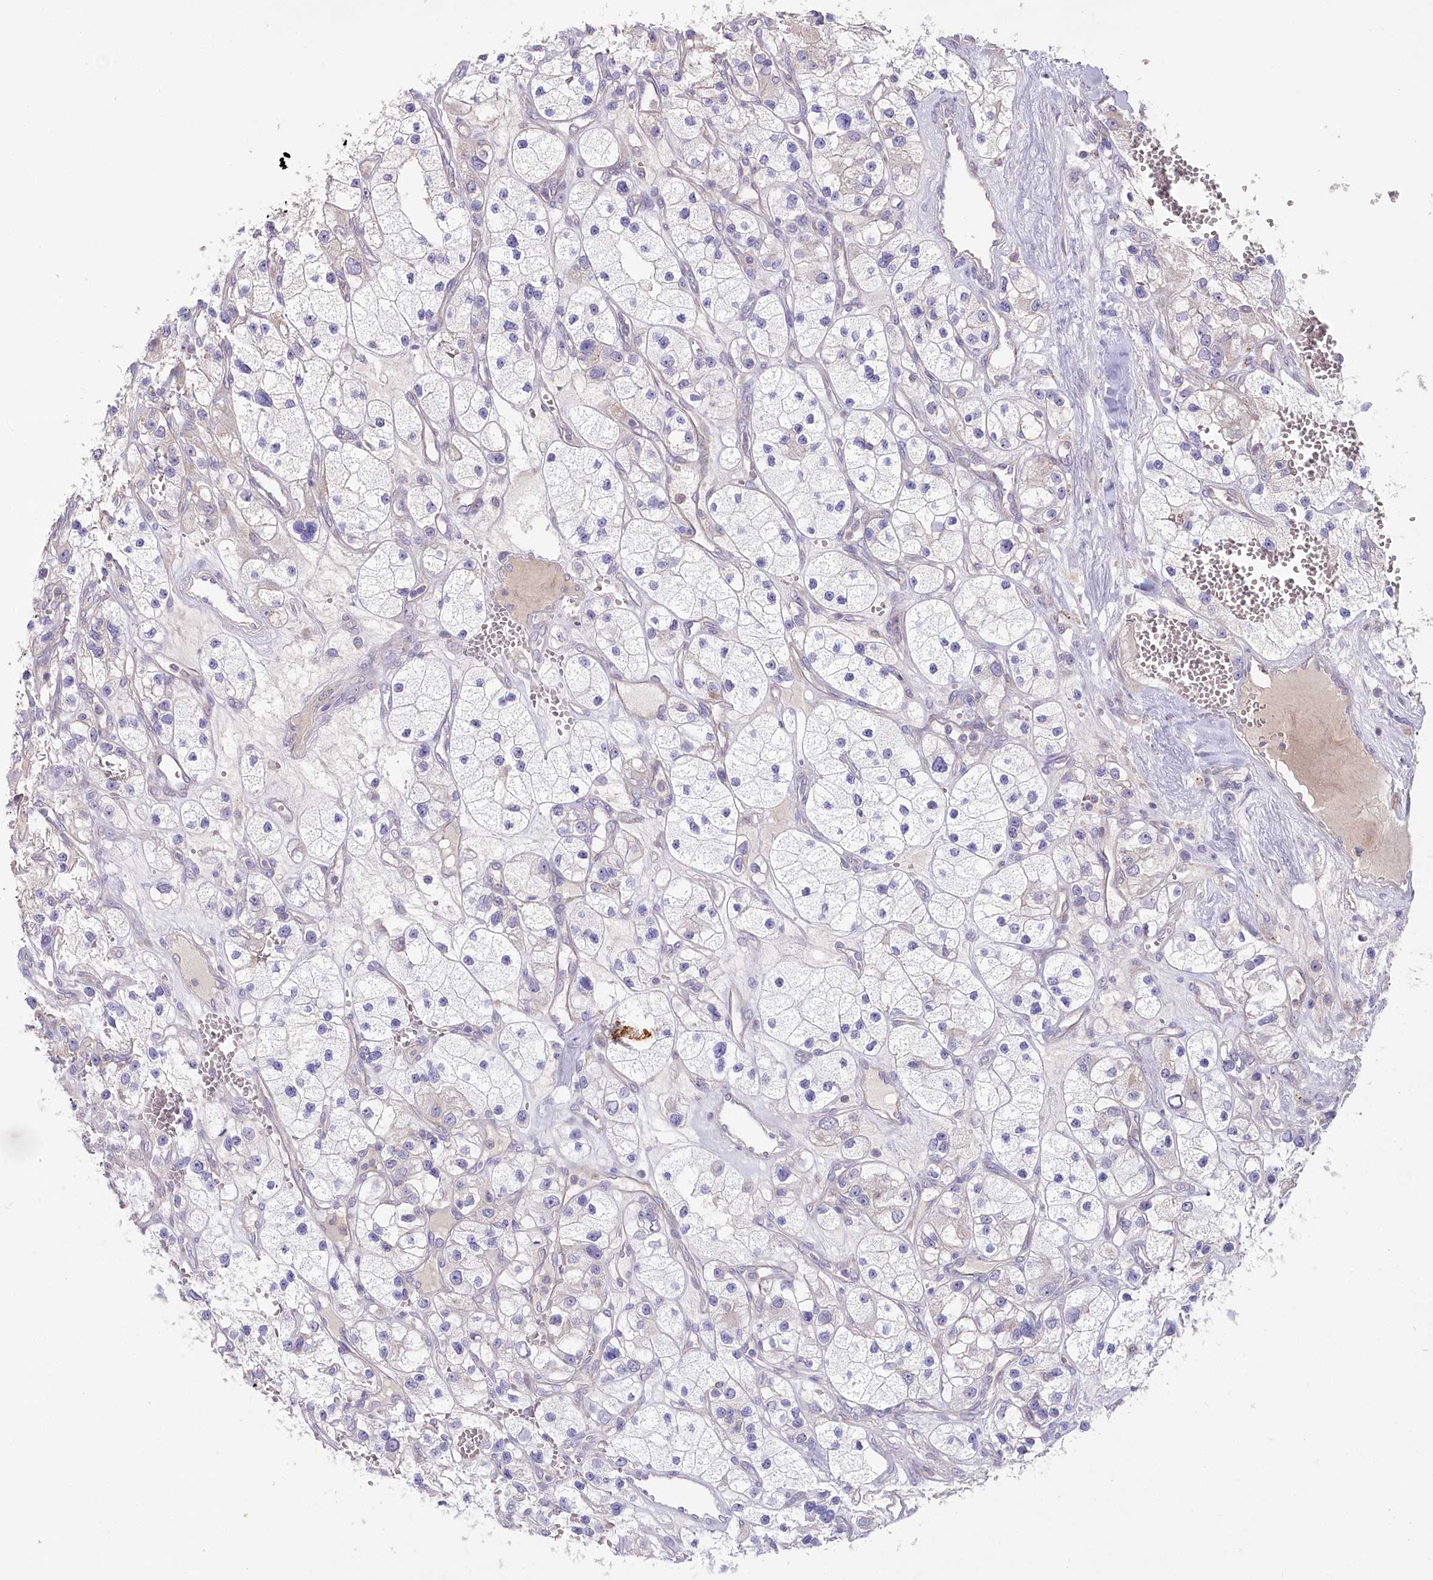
{"staining": {"intensity": "negative", "quantity": "none", "location": "none"}, "tissue": "renal cancer", "cell_type": "Tumor cells", "image_type": "cancer", "snomed": [{"axis": "morphology", "description": "Adenocarcinoma, NOS"}, {"axis": "topography", "description": "Kidney"}], "caption": "Tumor cells are negative for brown protein staining in renal adenocarcinoma.", "gene": "SLC6A11", "patient": {"sex": "female", "age": 57}}